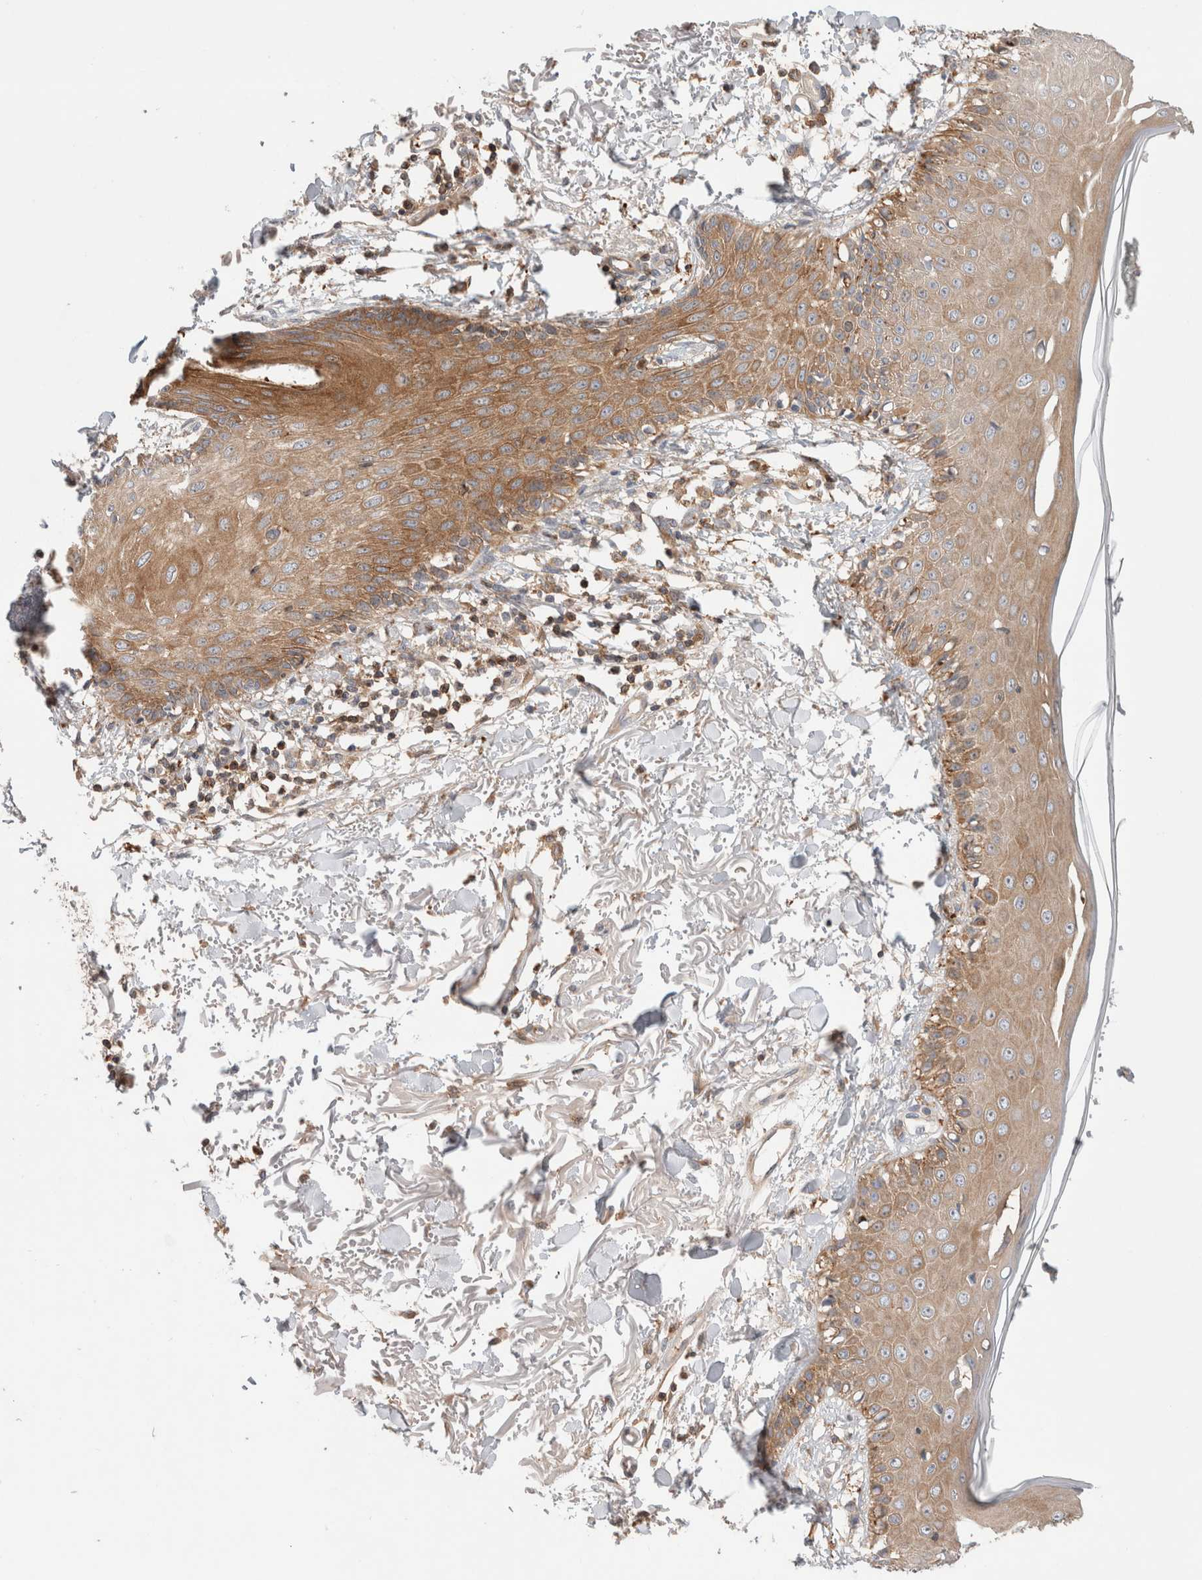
{"staining": {"intensity": "weak", "quantity": "25%-75%", "location": "cytoplasmic/membranous"}, "tissue": "skin", "cell_type": "Fibroblasts", "image_type": "normal", "snomed": [{"axis": "morphology", "description": "Normal tissue, NOS"}, {"axis": "morphology", "description": "Squamous cell carcinoma, NOS"}, {"axis": "topography", "description": "Skin"}, {"axis": "topography", "description": "Peripheral nerve tissue"}], "caption": "Human skin stained with a brown dye displays weak cytoplasmic/membranous positive positivity in approximately 25%-75% of fibroblasts.", "gene": "KLHL14", "patient": {"sex": "male", "age": 83}}